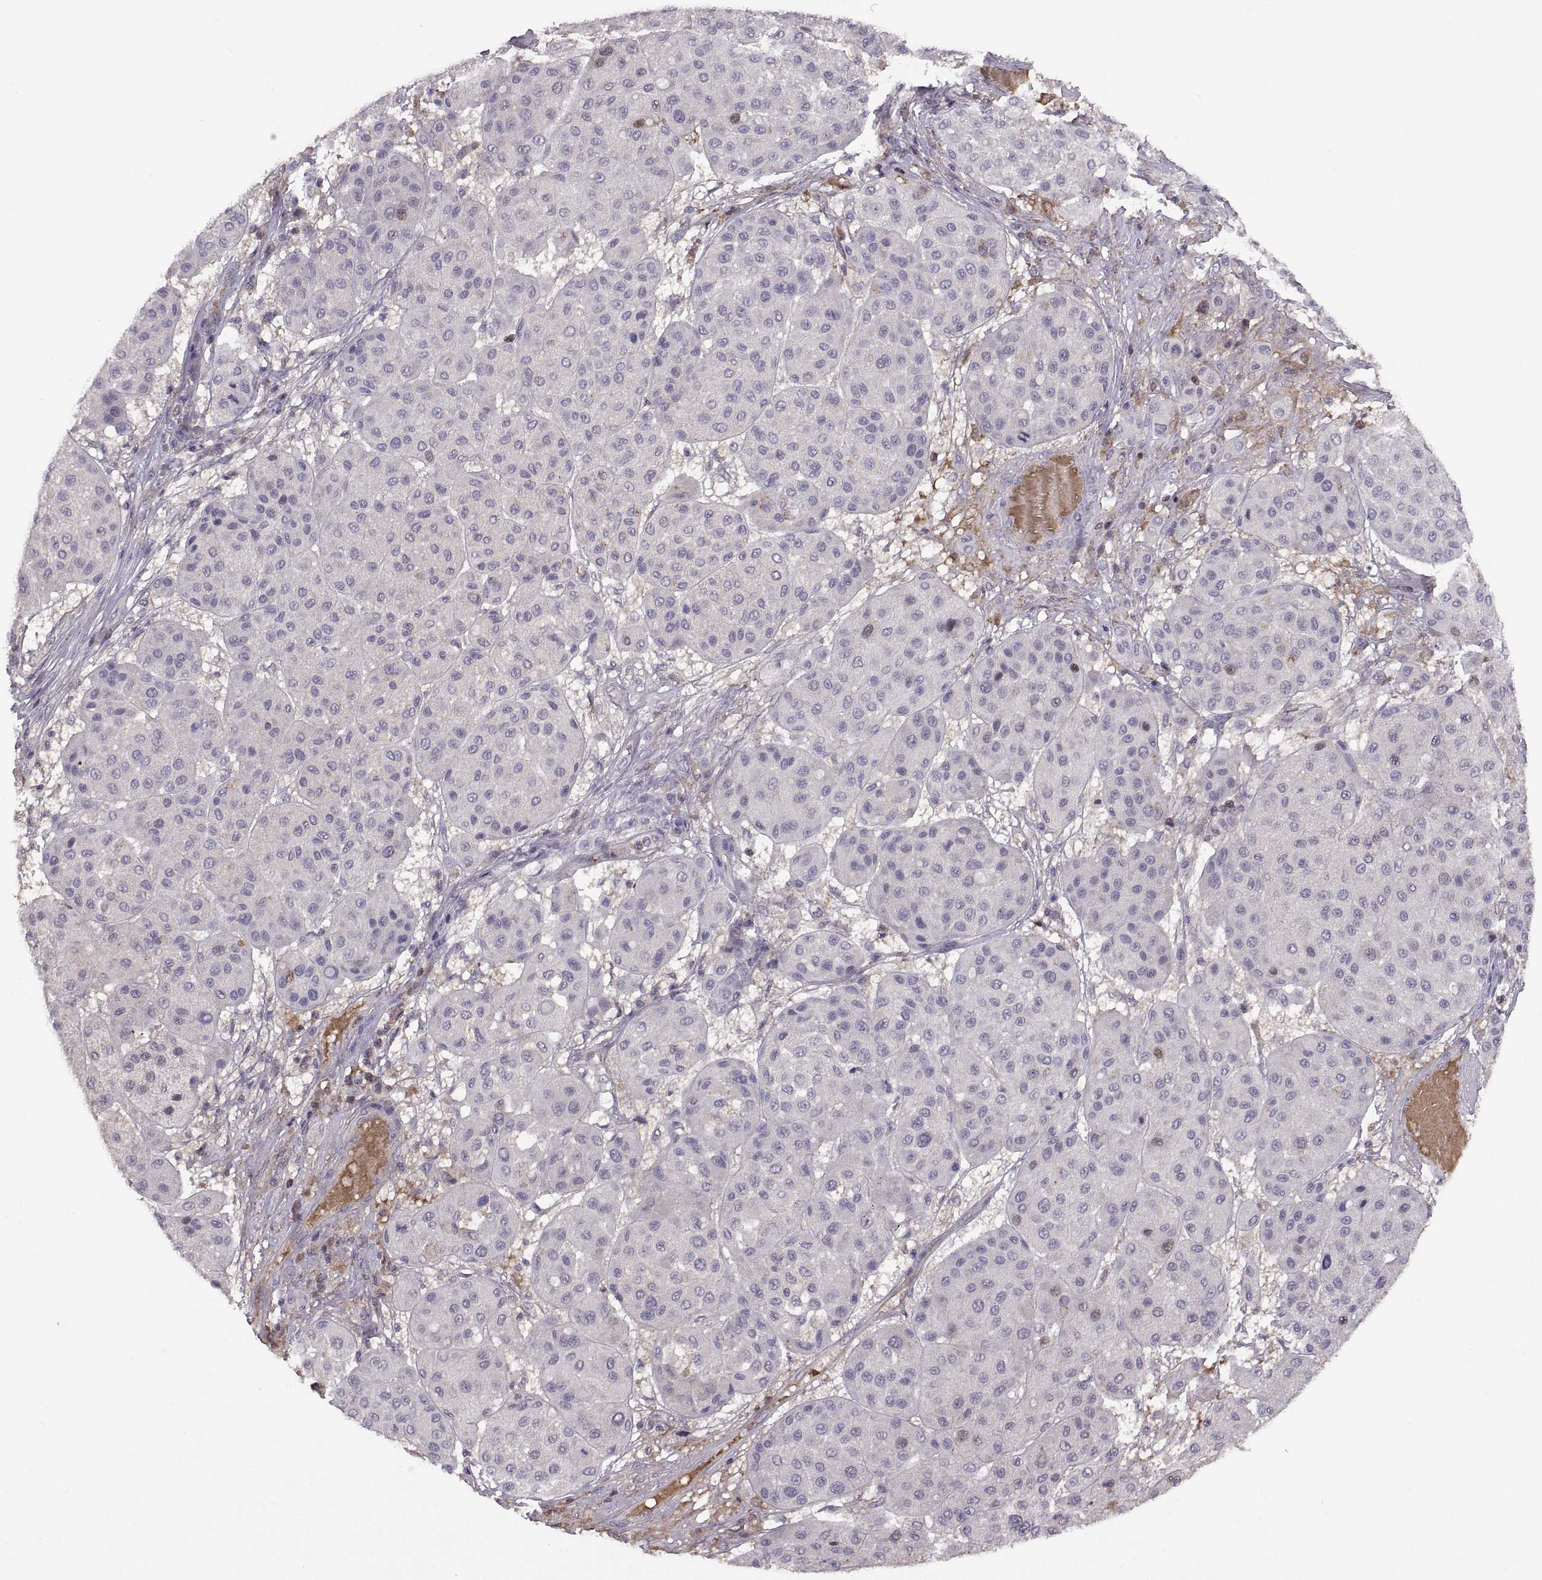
{"staining": {"intensity": "negative", "quantity": "none", "location": "none"}, "tissue": "melanoma", "cell_type": "Tumor cells", "image_type": "cancer", "snomed": [{"axis": "morphology", "description": "Malignant melanoma, Metastatic site"}, {"axis": "topography", "description": "Smooth muscle"}], "caption": "This is a histopathology image of immunohistochemistry (IHC) staining of melanoma, which shows no expression in tumor cells.", "gene": "NMNAT2", "patient": {"sex": "male", "age": 41}}